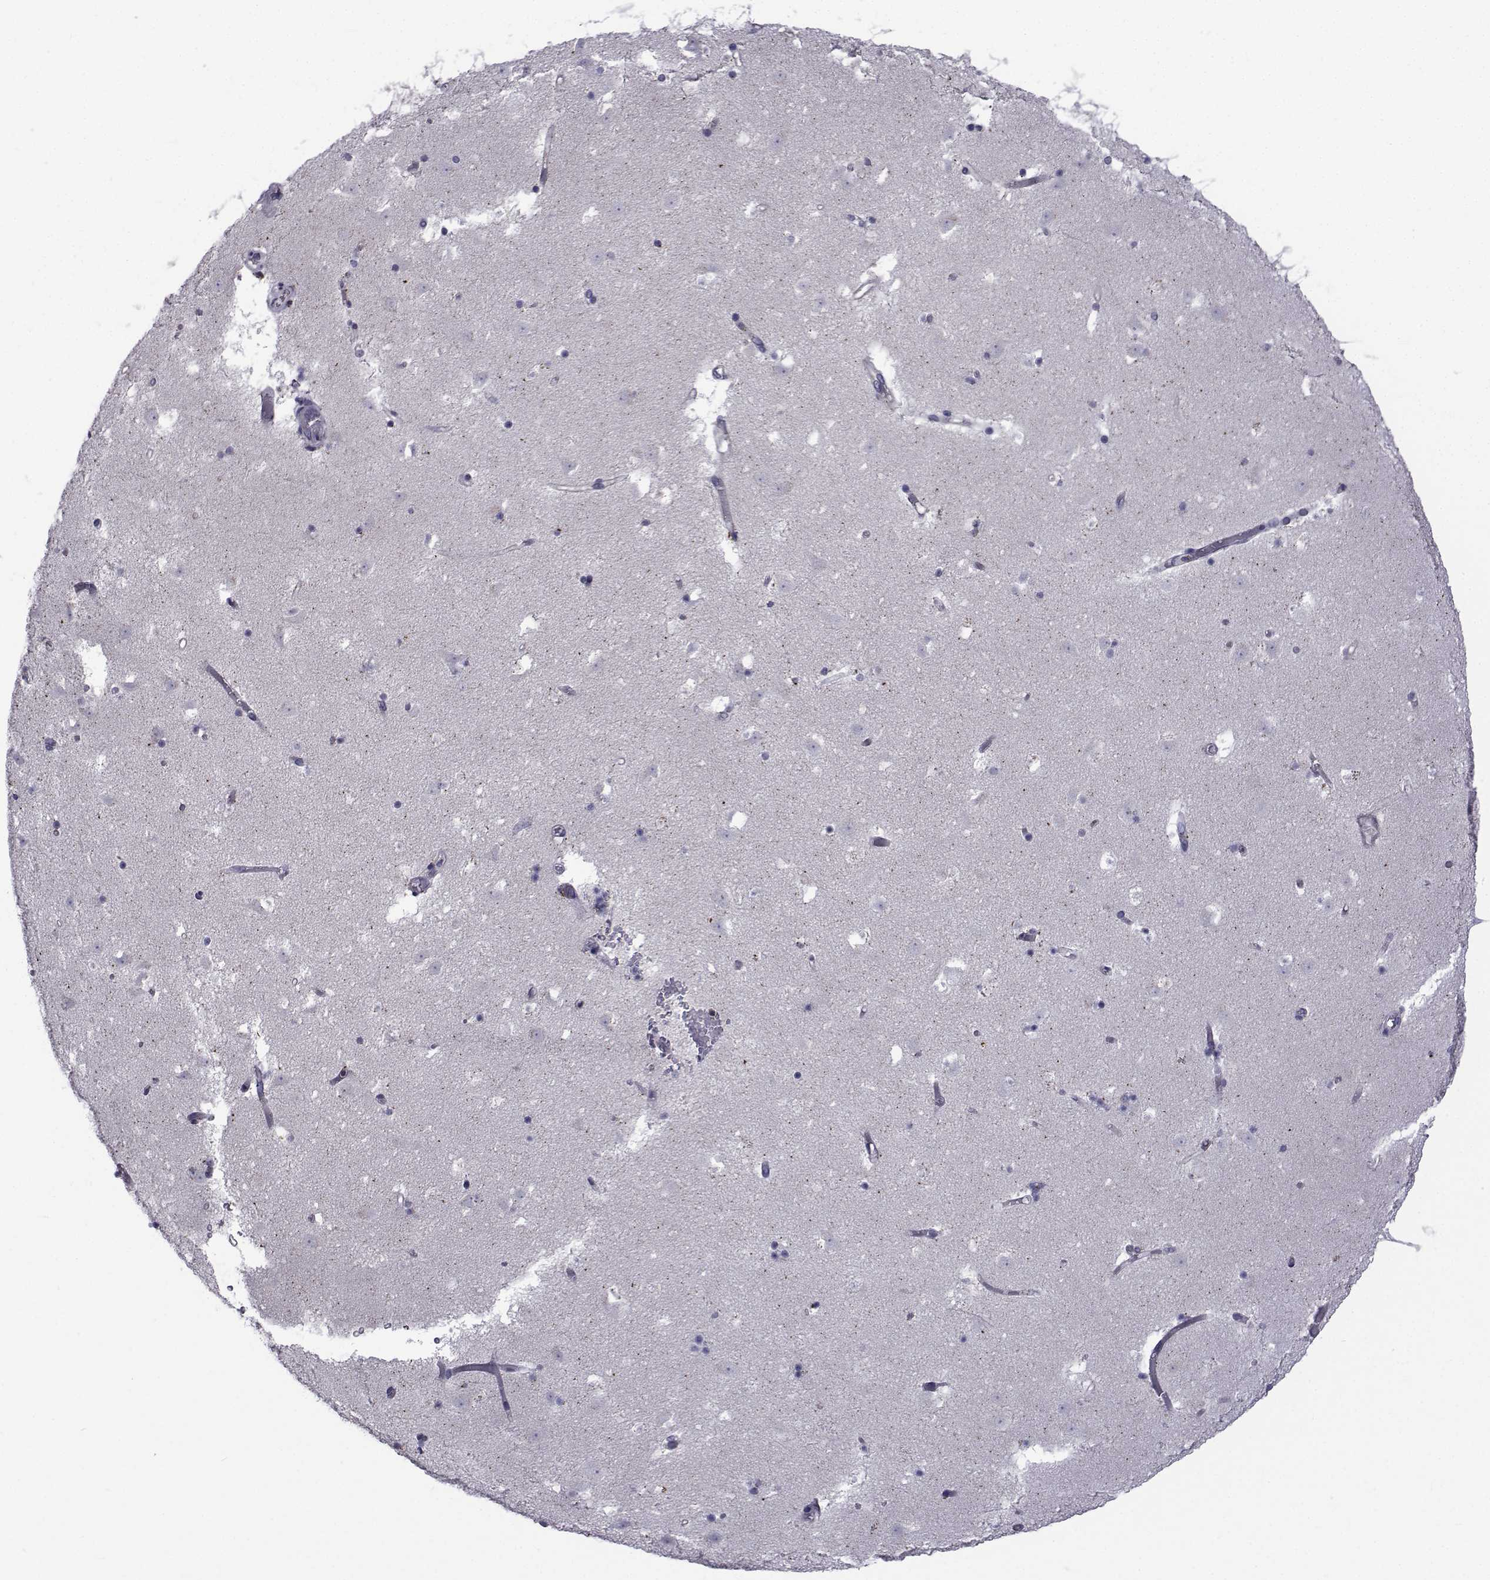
{"staining": {"intensity": "negative", "quantity": "none", "location": "none"}, "tissue": "caudate", "cell_type": "Glial cells", "image_type": "normal", "snomed": [{"axis": "morphology", "description": "Normal tissue, NOS"}, {"axis": "topography", "description": "Lateral ventricle wall"}], "caption": "Glial cells are negative for protein expression in benign human caudate. (Immunohistochemistry, brightfield microscopy, high magnification).", "gene": "PDE6G", "patient": {"sex": "female", "age": 42}}